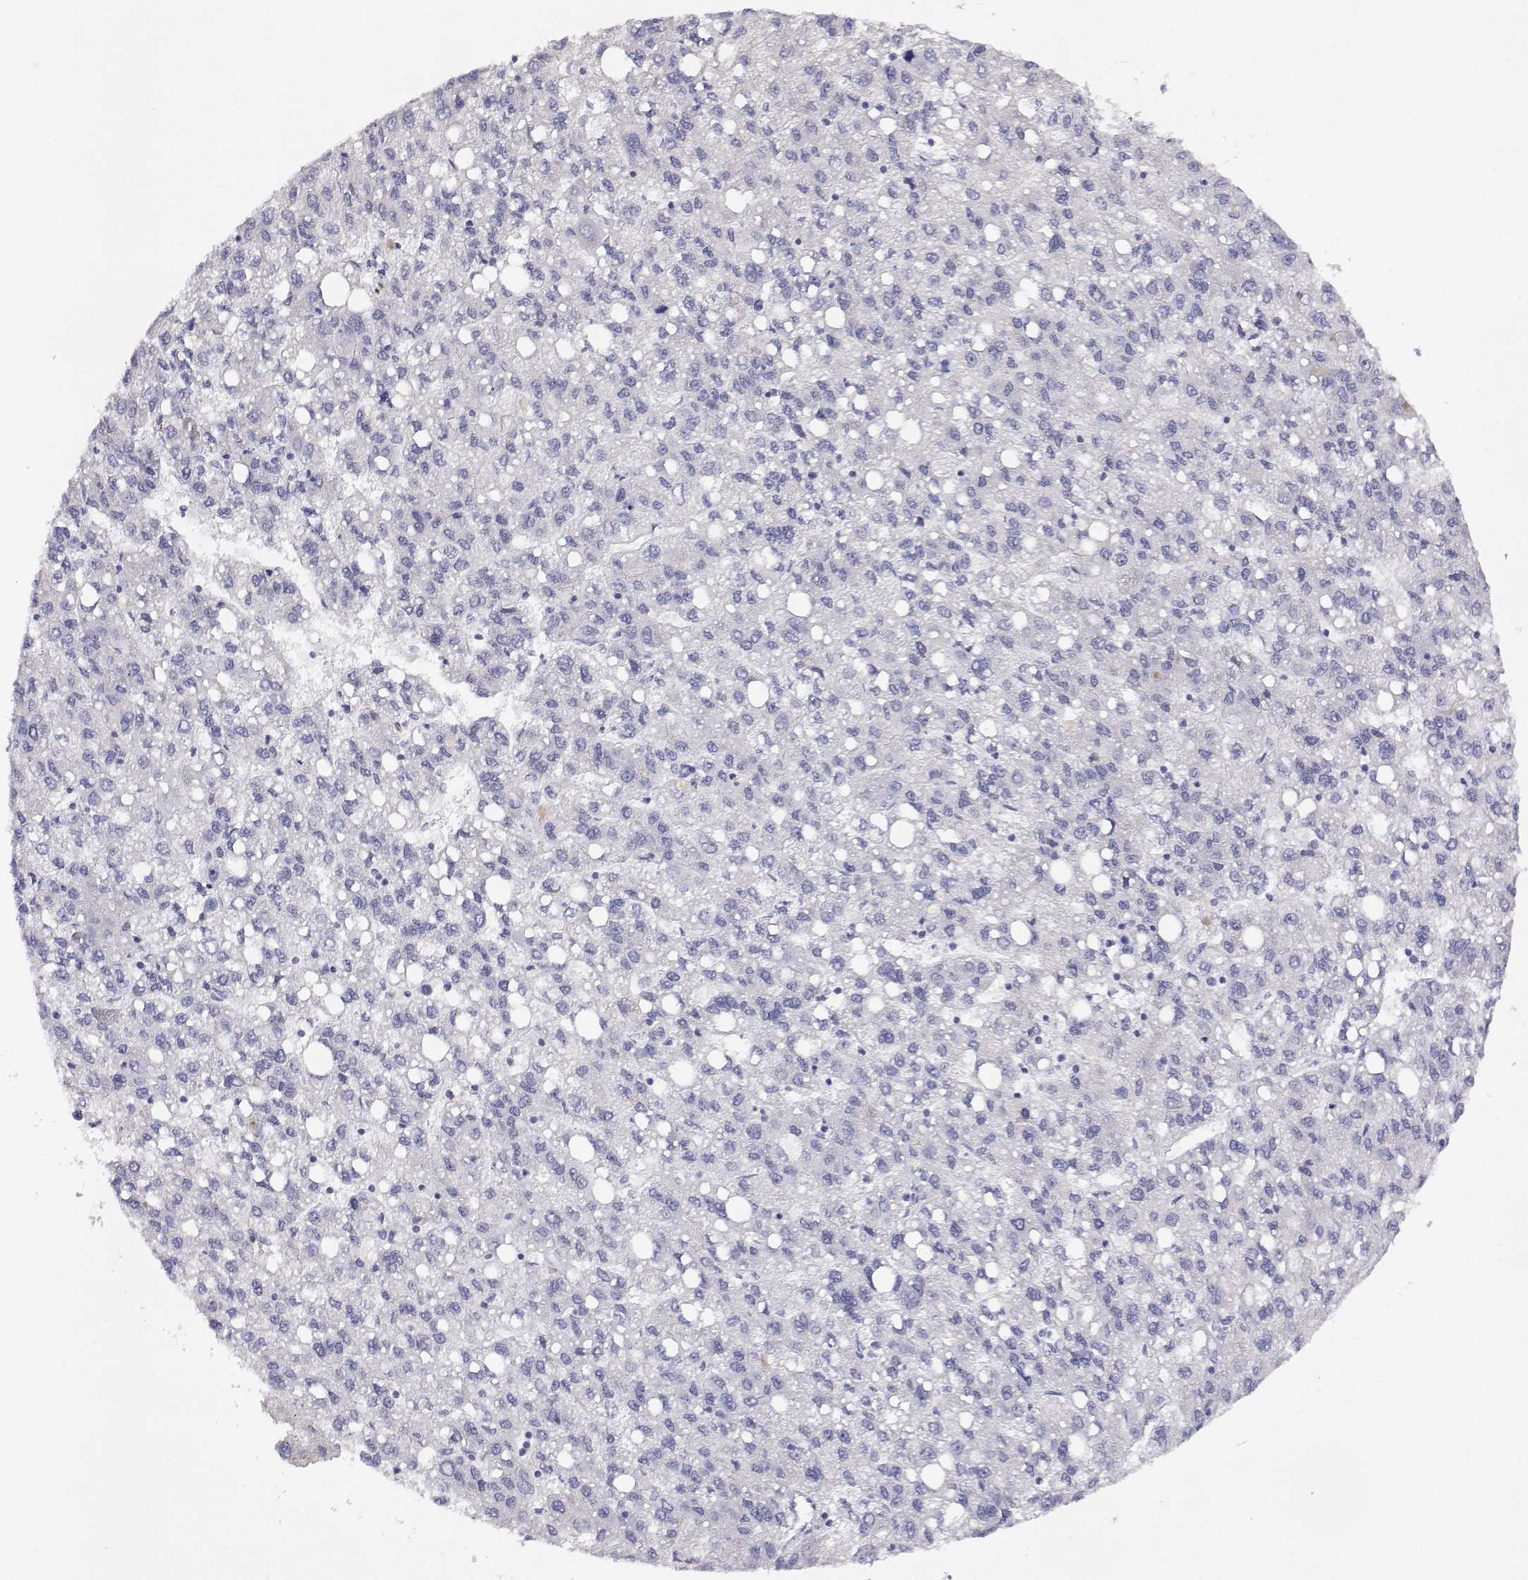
{"staining": {"intensity": "negative", "quantity": "none", "location": "none"}, "tissue": "liver cancer", "cell_type": "Tumor cells", "image_type": "cancer", "snomed": [{"axis": "morphology", "description": "Carcinoma, Hepatocellular, NOS"}, {"axis": "topography", "description": "Liver"}], "caption": "DAB (3,3'-diaminobenzidine) immunohistochemical staining of liver cancer exhibits no significant positivity in tumor cells.", "gene": "ANKRD65", "patient": {"sex": "female", "age": 82}}